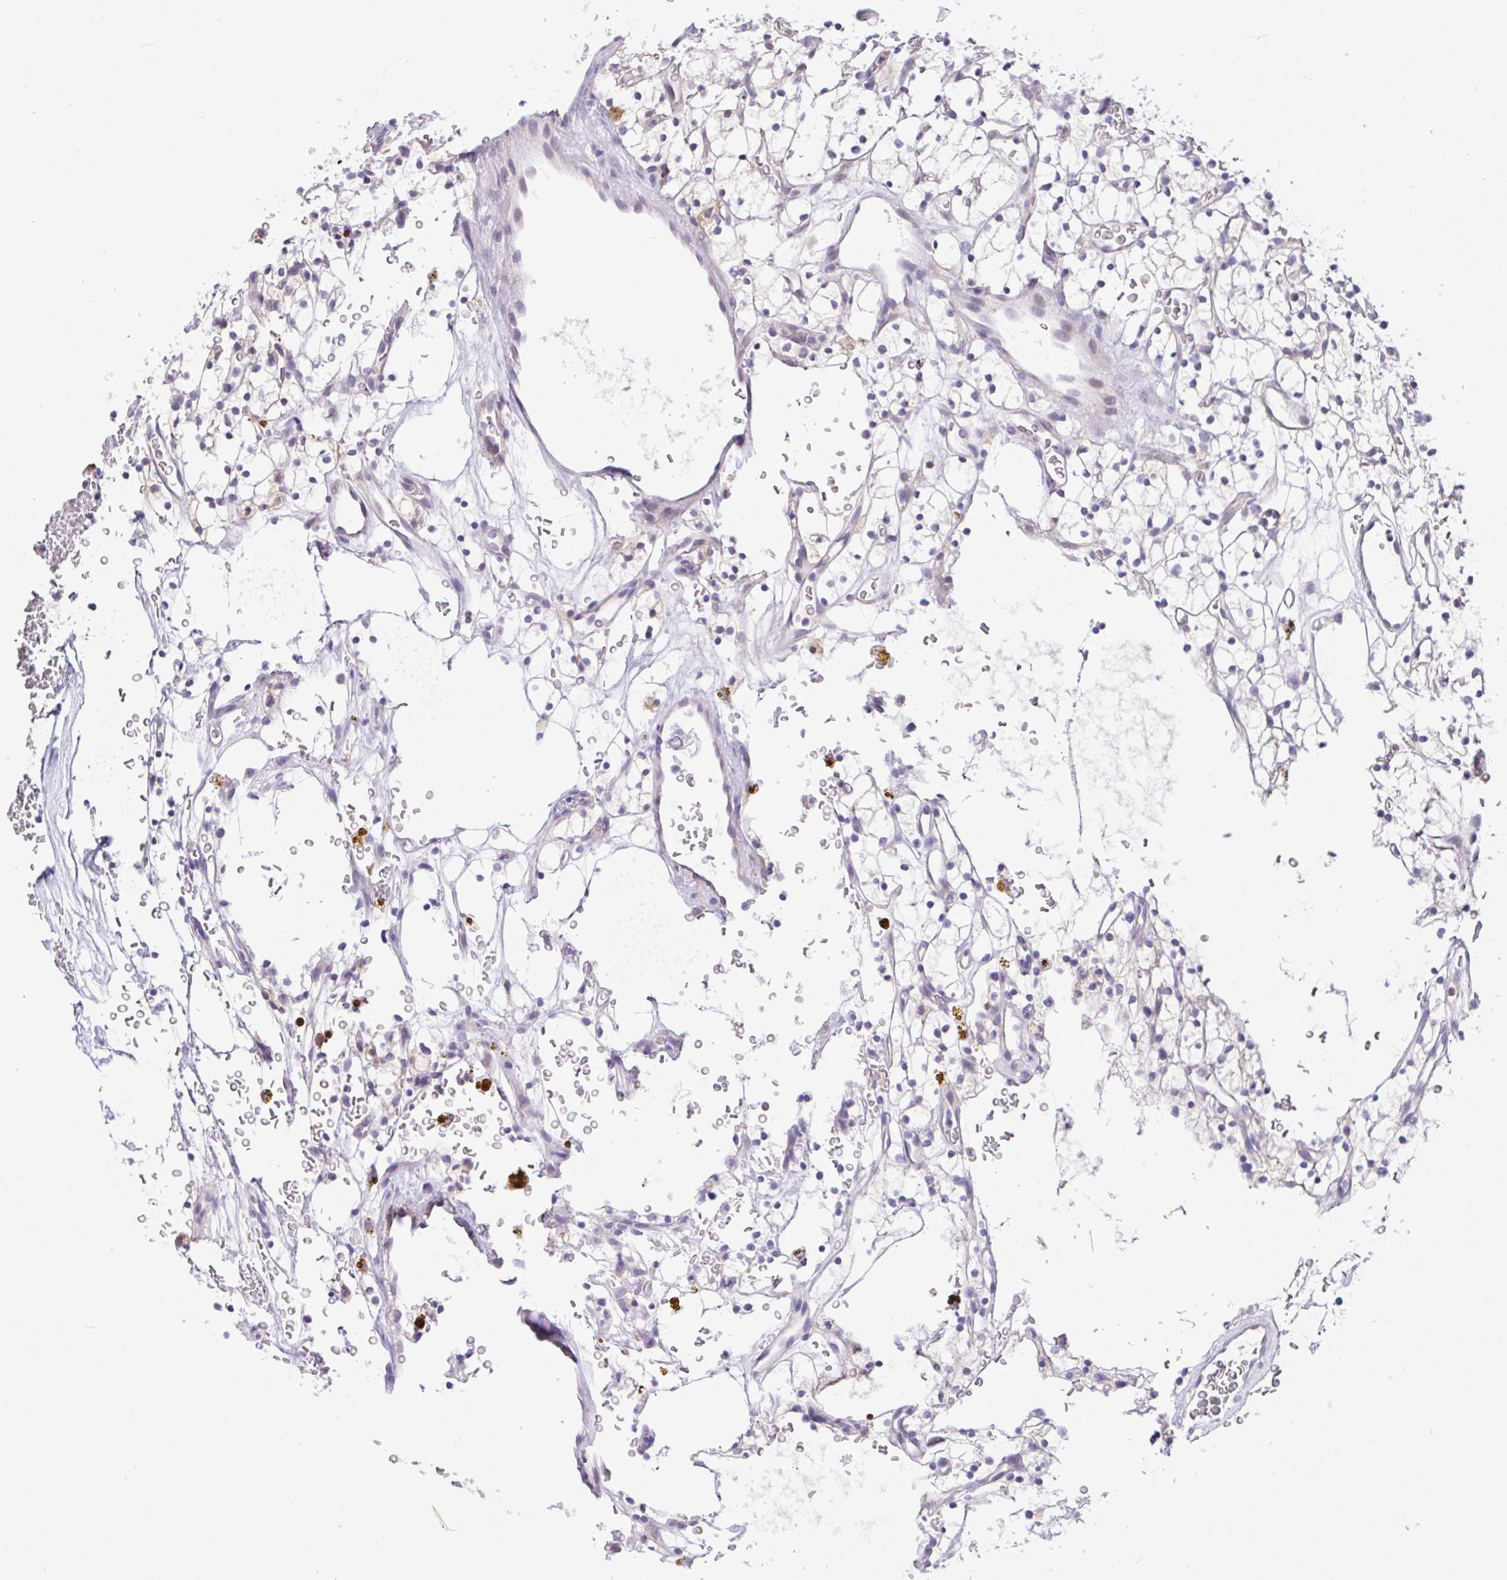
{"staining": {"intensity": "negative", "quantity": "none", "location": "none"}, "tissue": "renal cancer", "cell_type": "Tumor cells", "image_type": "cancer", "snomed": [{"axis": "morphology", "description": "Adenocarcinoma, NOS"}, {"axis": "topography", "description": "Kidney"}], "caption": "This micrograph is of renal cancer (adenocarcinoma) stained with immunohistochemistry to label a protein in brown with the nuclei are counter-stained blue. There is no positivity in tumor cells. (IHC, brightfield microscopy, high magnification).", "gene": "ZNF485", "patient": {"sex": "female", "age": 64}}